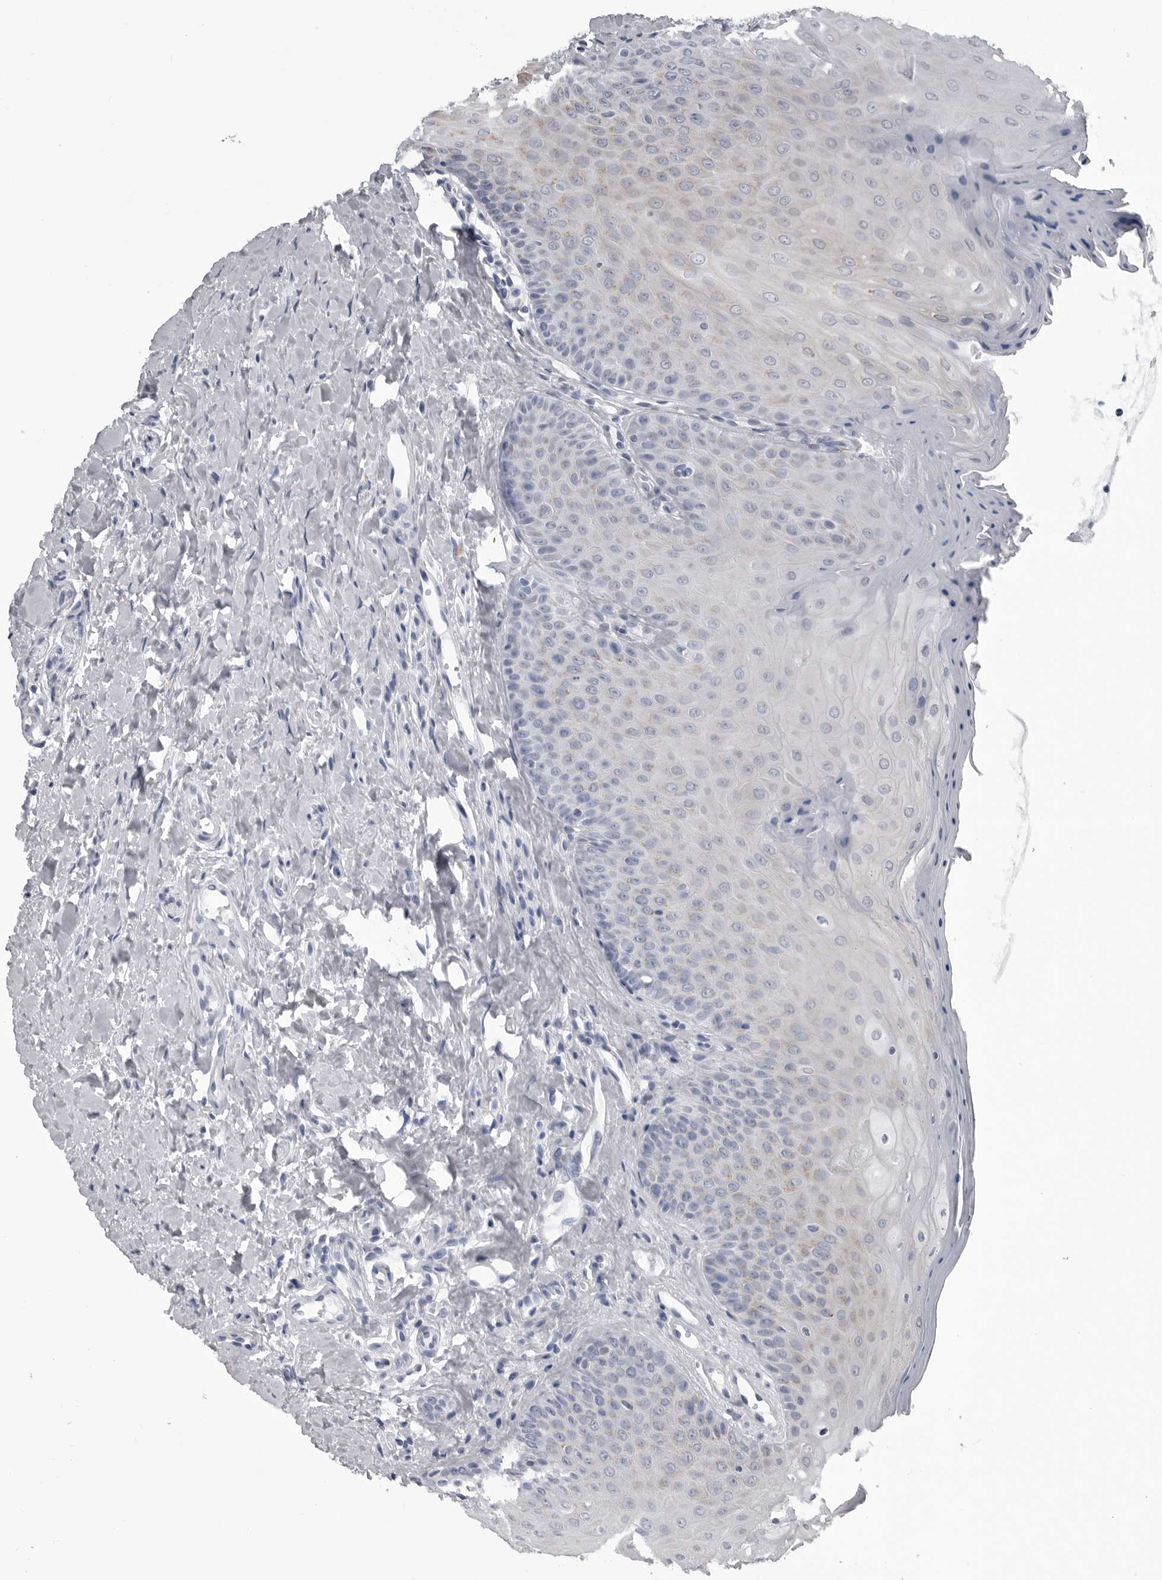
{"staining": {"intensity": "weak", "quantity": "<25%", "location": "cytoplasmic/membranous"}, "tissue": "oral mucosa", "cell_type": "Squamous epithelial cells", "image_type": "normal", "snomed": [{"axis": "morphology", "description": "Normal tissue, NOS"}, {"axis": "topography", "description": "Oral tissue"}], "caption": "Oral mucosa stained for a protein using immunohistochemistry shows no staining squamous epithelial cells.", "gene": "MYOC", "patient": {"sex": "female", "age": 31}}